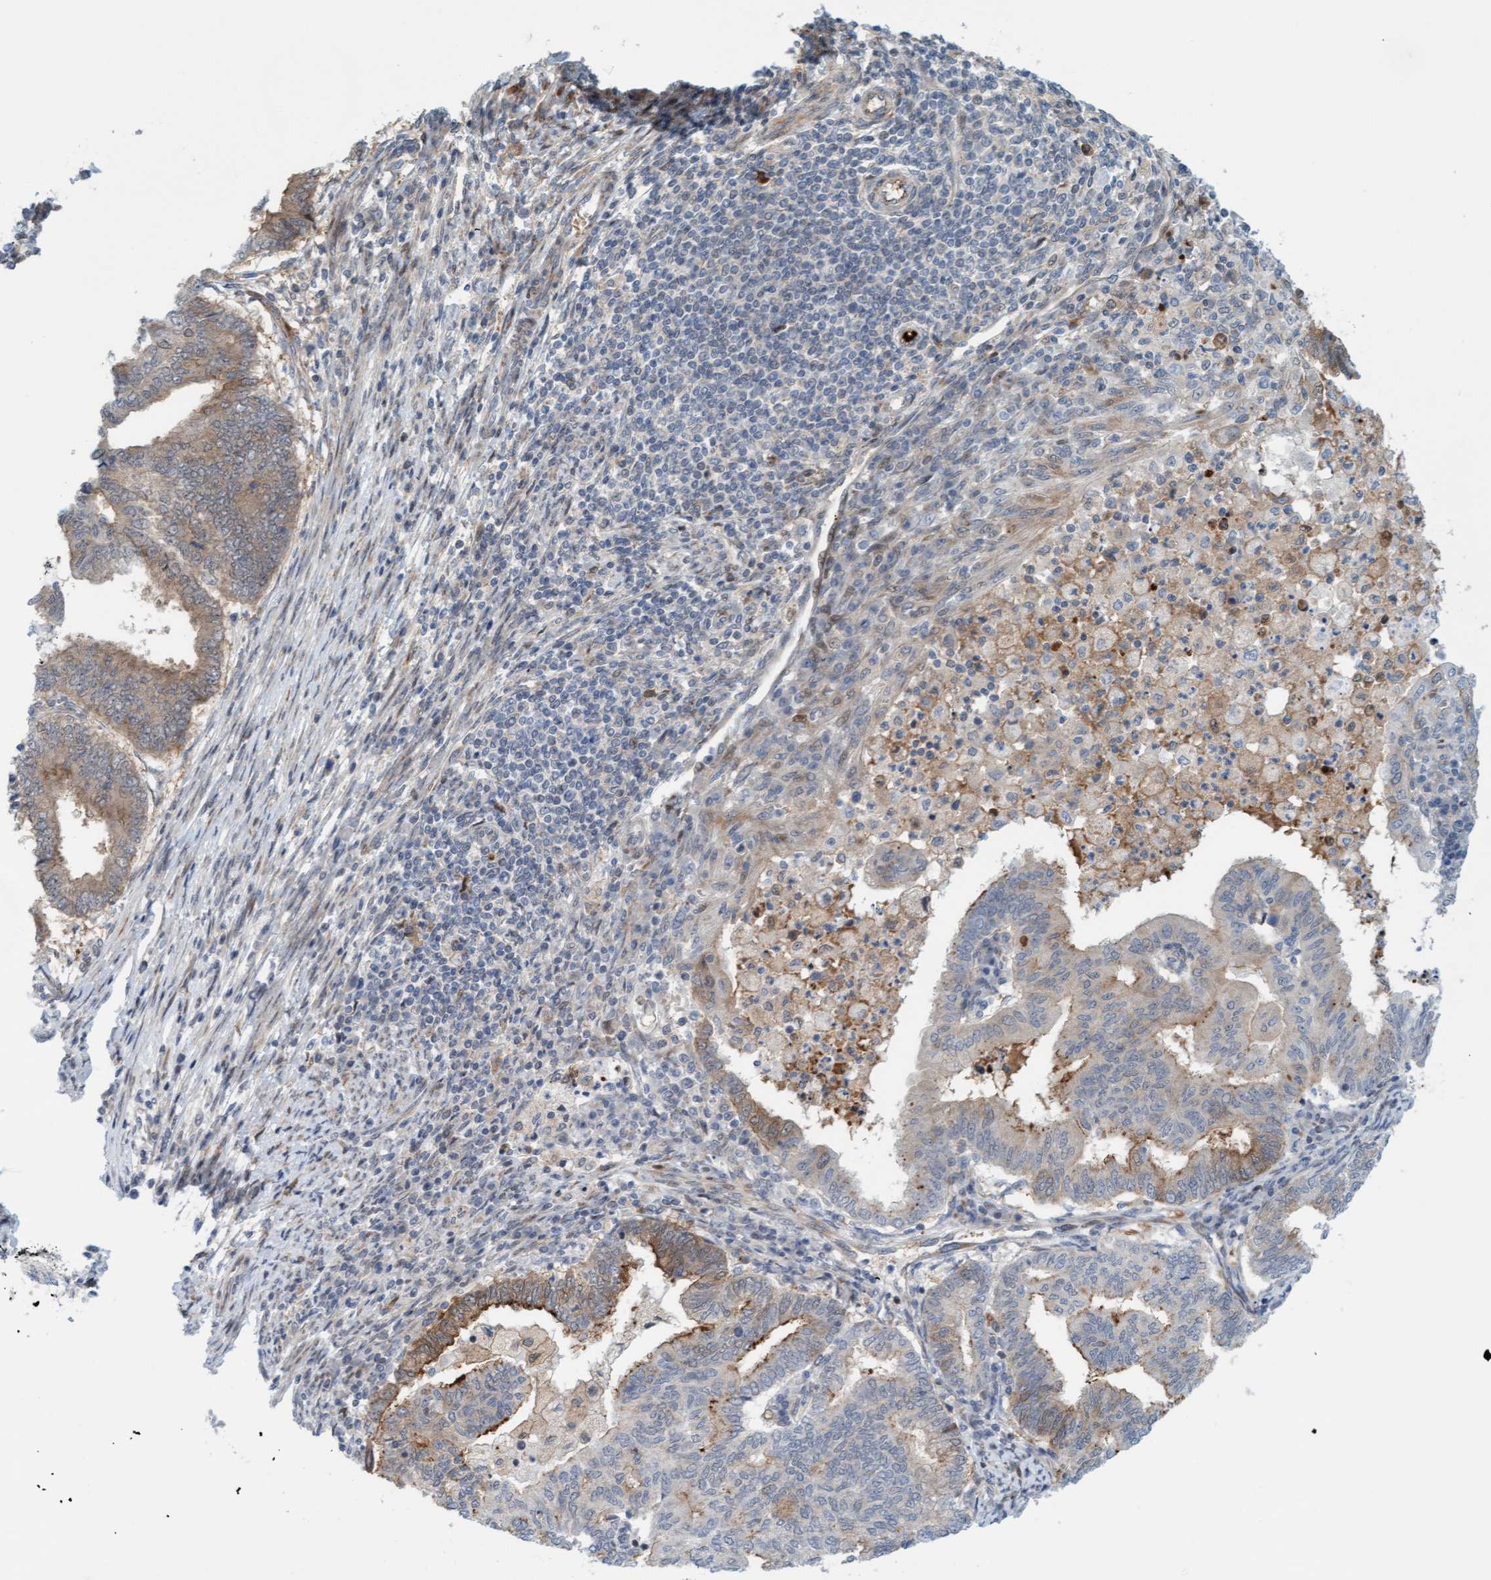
{"staining": {"intensity": "moderate", "quantity": "25%-75%", "location": "cytoplasmic/membranous"}, "tissue": "endometrial cancer", "cell_type": "Tumor cells", "image_type": "cancer", "snomed": [{"axis": "morphology", "description": "Polyp, NOS"}, {"axis": "morphology", "description": "Adenocarcinoma, NOS"}, {"axis": "morphology", "description": "Adenoma, NOS"}, {"axis": "topography", "description": "Endometrium"}], "caption": "Endometrial cancer stained with immunohistochemistry shows moderate cytoplasmic/membranous expression in approximately 25%-75% of tumor cells. The staining is performed using DAB brown chromogen to label protein expression. The nuclei are counter-stained blue using hematoxylin.", "gene": "EIF4EBP1", "patient": {"sex": "female", "age": 79}}